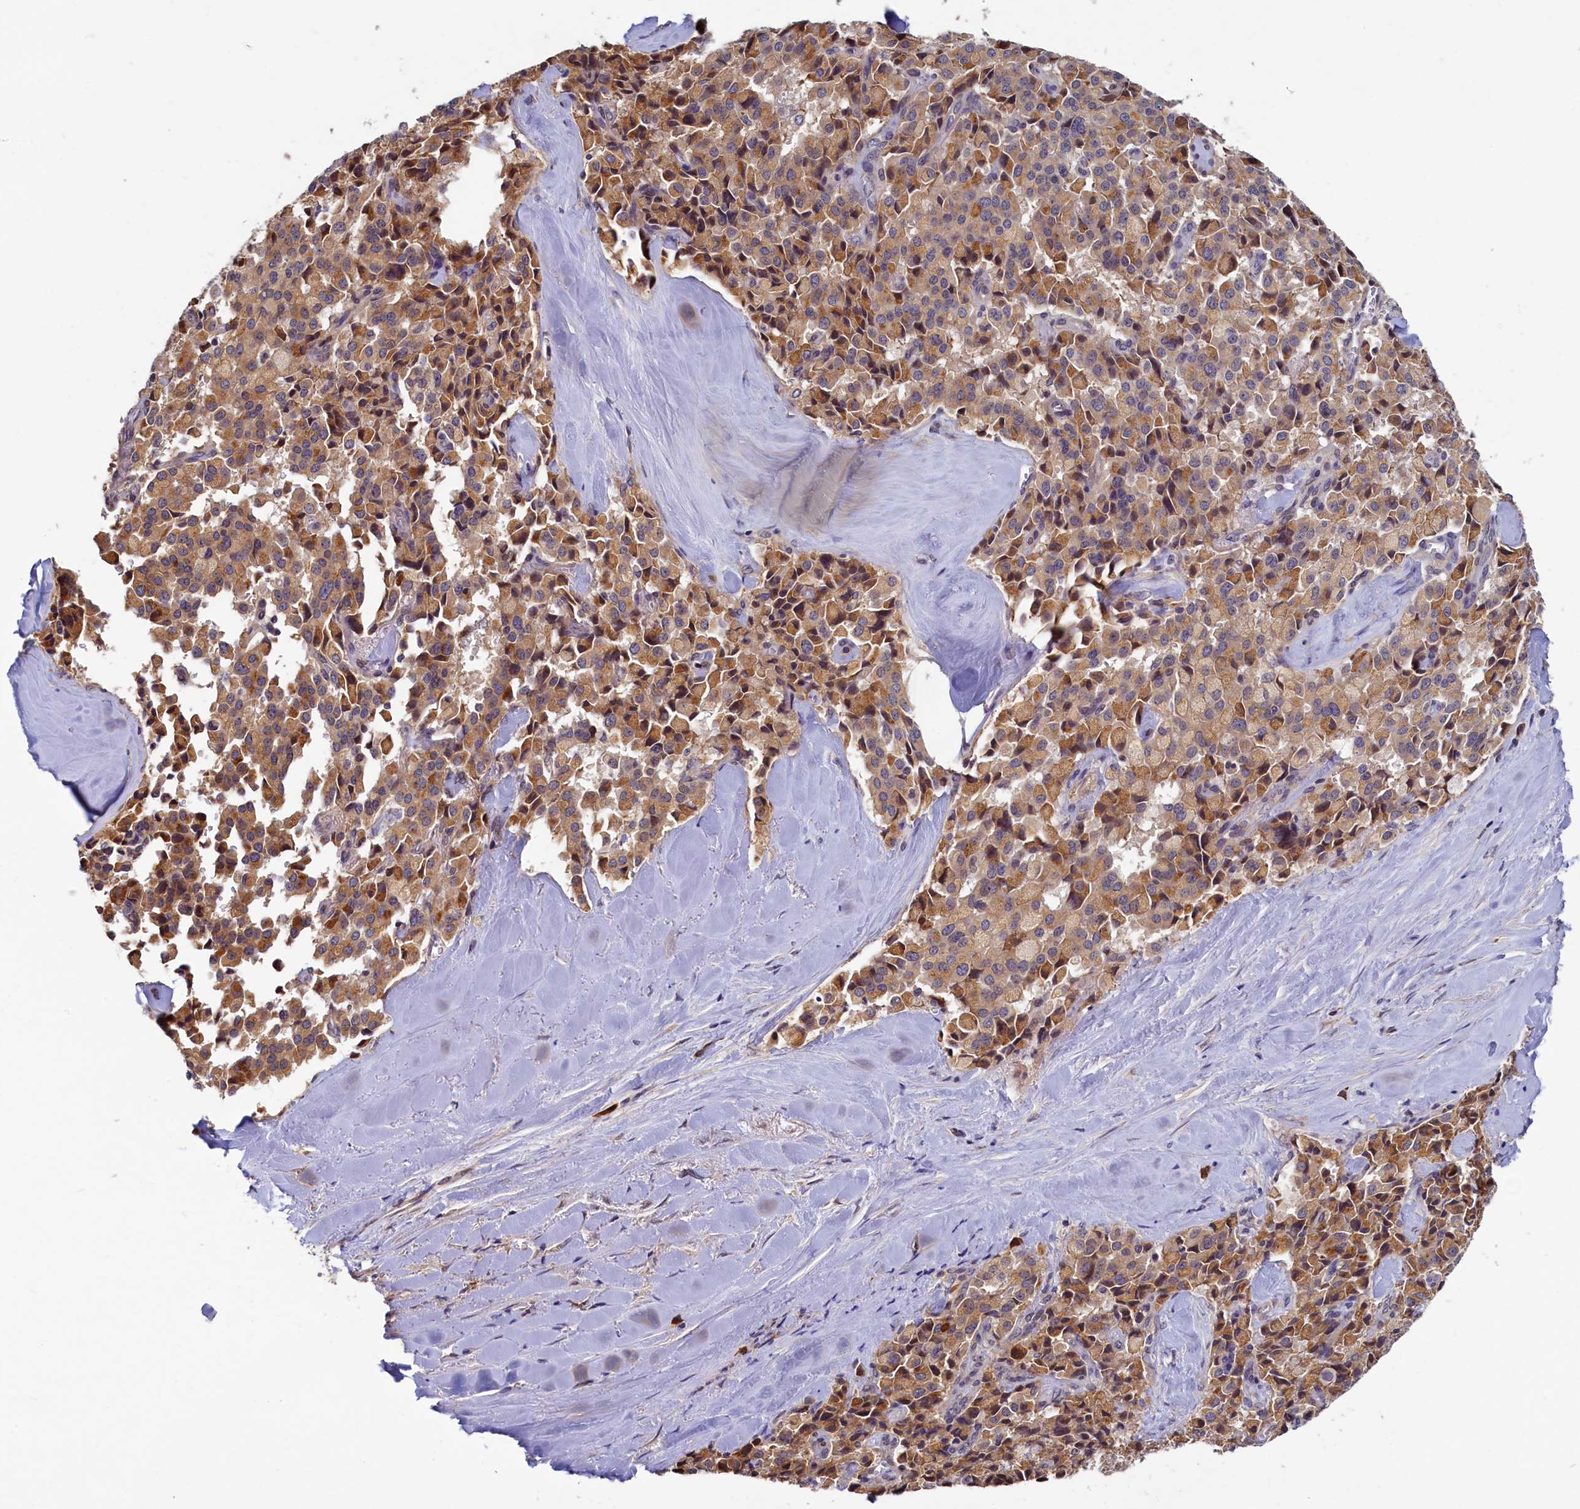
{"staining": {"intensity": "moderate", "quantity": "25%-75%", "location": "cytoplasmic/membranous"}, "tissue": "pancreatic cancer", "cell_type": "Tumor cells", "image_type": "cancer", "snomed": [{"axis": "morphology", "description": "Adenocarcinoma, NOS"}, {"axis": "topography", "description": "Pancreas"}], "caption": "Pancreatic adenocarcinoma was stained to show a protein in brown. There is medium levels of moderate cytoplasmic/membranous staining in about 25%-75% of tumor cells. (DAB (3,3'-diaminobenzidine) = brown stain, brightfield microscopy at high magnification).", "gene": "SLC16A14", "patient": {"sex": "male", "age": 65}}